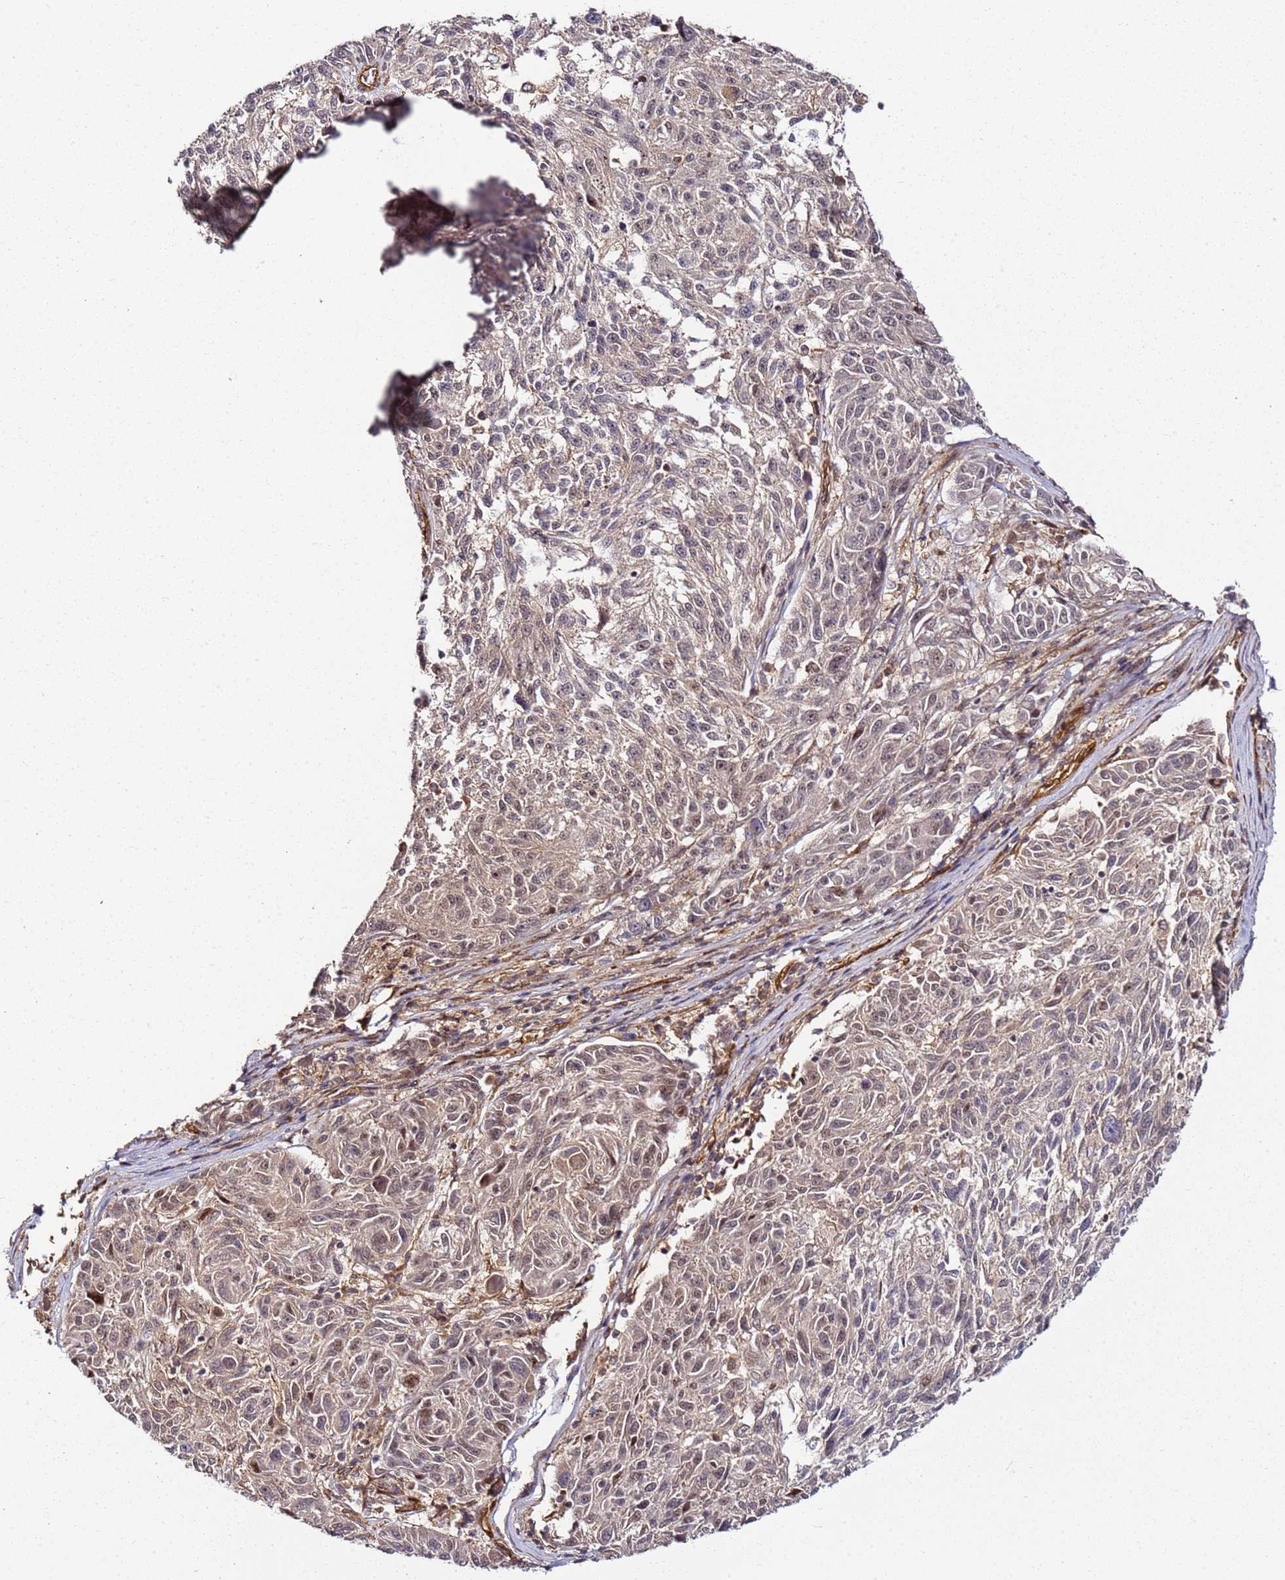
{"staining": {"intensity": "weak", "quantity": "<25%", "location": "cytoplasmic/membranous"}, "tissue": "melanoma", "cell_type": "Tumor cells", "image_type": "cancer", "snomed": [{"axis": "morphology", "description": "Malignant melanoma, NOS"}, {"axis": "topography", "description": "Skin"}], "caption": "An image of human malignant melanoma is negative for staining in tumor cells.", "gene": "CCNYL1", "patient": {"sex": "male", "age": 53}}